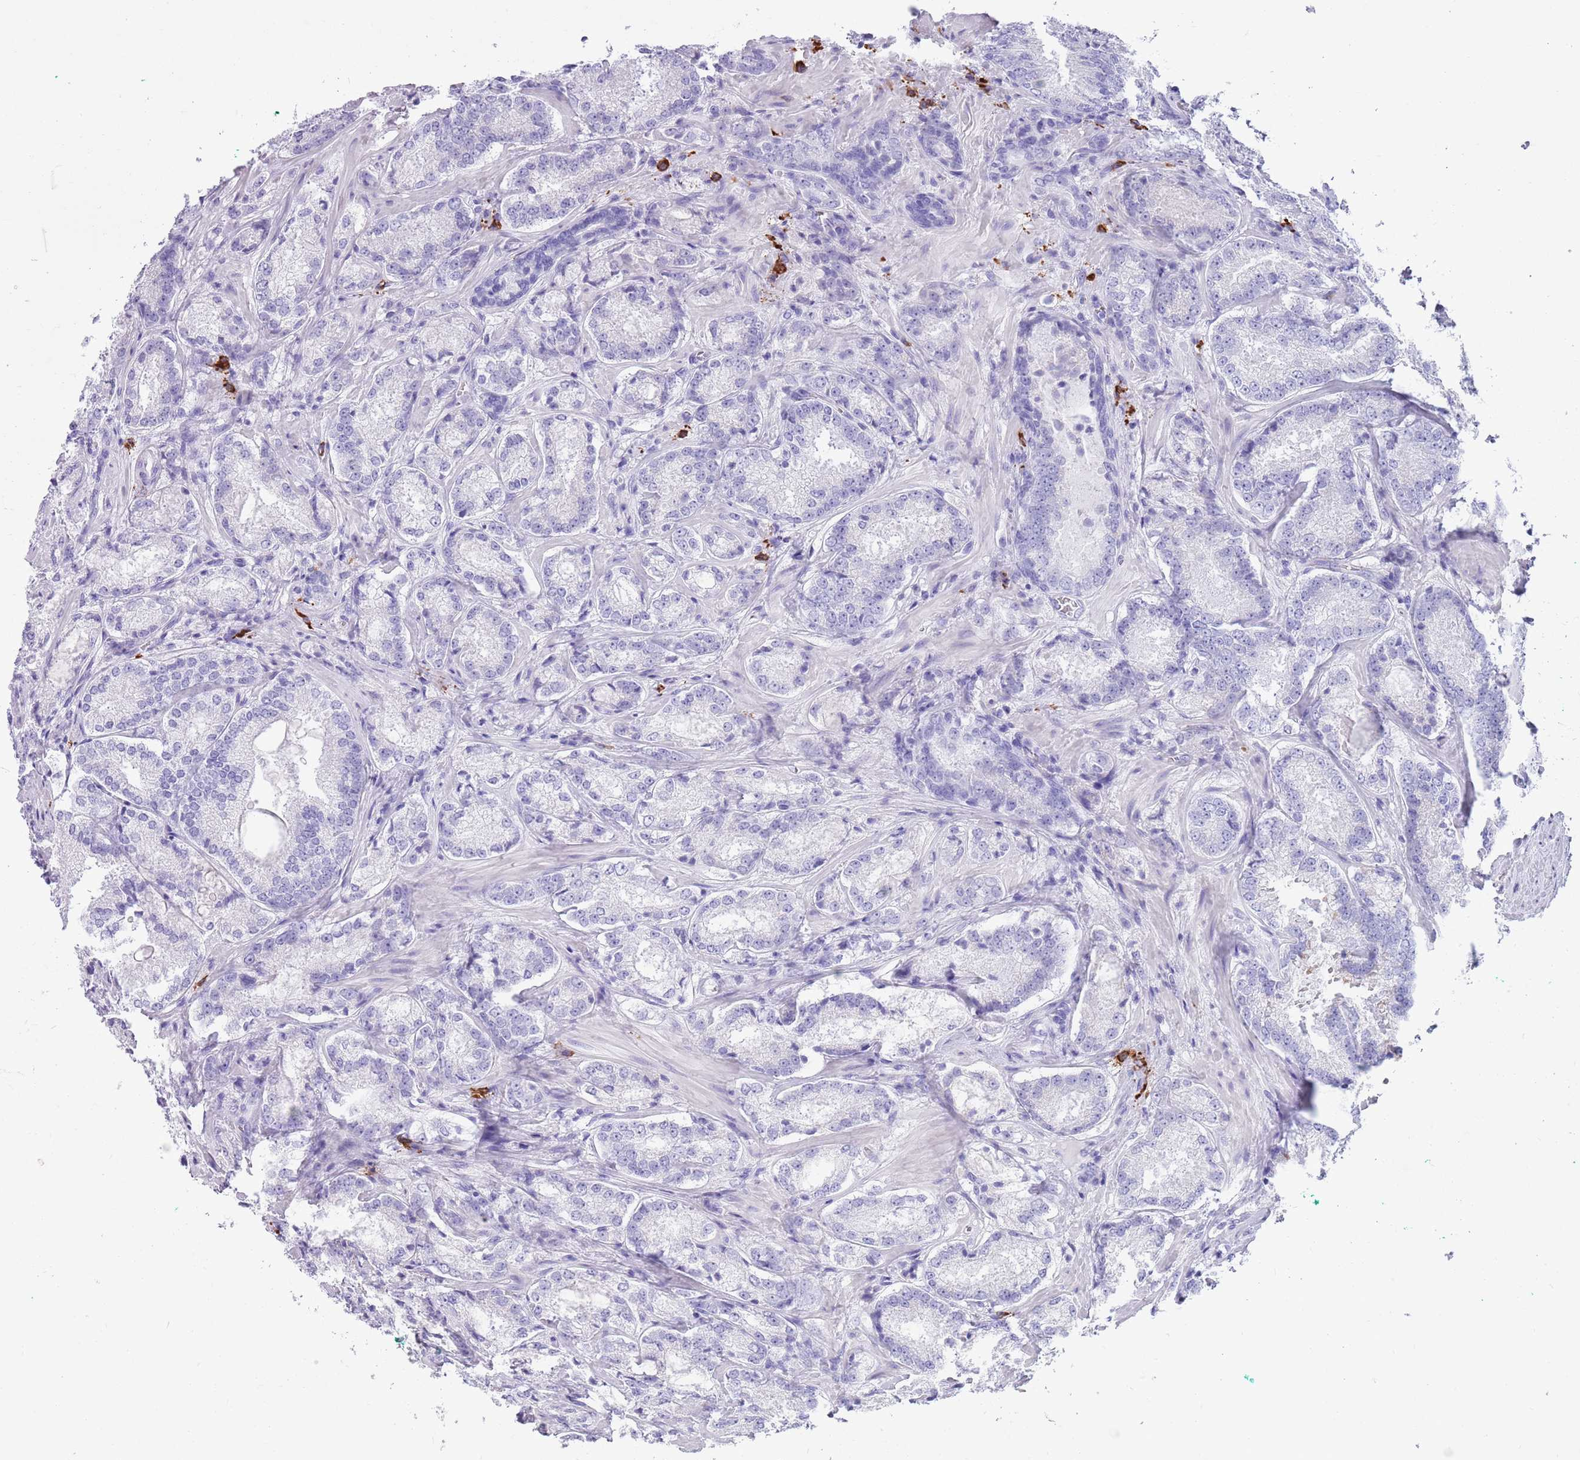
{"staining": {"intensity": "negative", "quantity": "none", "location": "none"}, "tissue": "prostate cancer", "cell_type": "Tumor cells", "image_type": "cancer", "snomed": [{"axis": "morphology", "description": "Adenocarcinoma, Low grade"}, {"axis": "topography", "description": "Prostate"}], "caption": "Tumor cells are negative for protein expression in human prostate cancer.", "gene": "LY6G5B", "patient": {"sex": "male", "age": 74}}